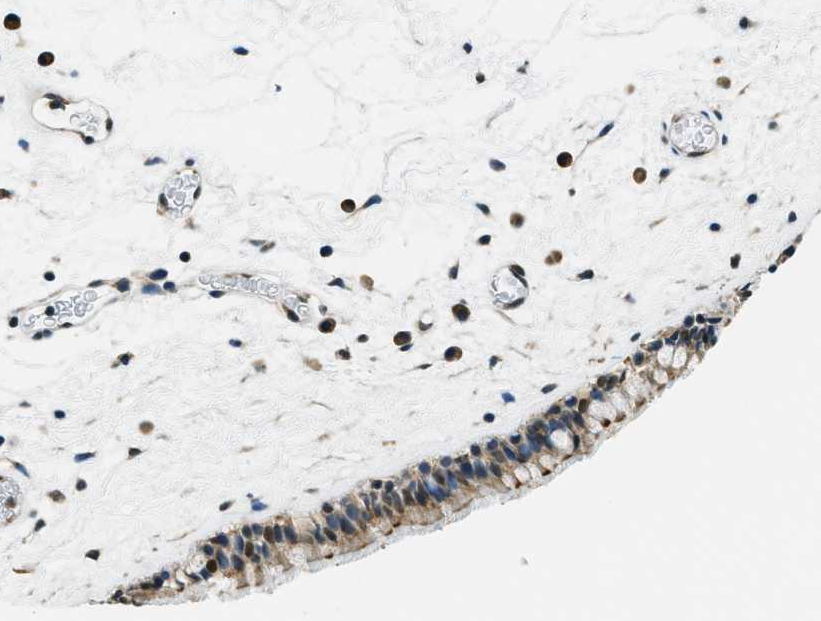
{"staining": {"intensity": "moderate", "quantity": "25%-75%", "location": "cytoplasmic/membranous,nuclear"}, "tissue": "nasopharynx", "cell_type": "Respiratory epithelial cells", "image_type": "normal", "snomed": [{"axis": "morphology", "description": "Normal tissue, NOS"}, {"axis": "morphology", "description": "Inflammation, NOS"}, {"axis": "topography", "description": "Nasopharynx"}], "caption": "High-power microscopy captured an immunohistochemistry histopathology image of benign nasopharynx, revealing moderate cytoplasmic/membranous,nuclear staining in about 25%-75% of respiratory epithelial cells.", "gene": "RAB11FIP1", "patient": {"sex": "male", "age": 48}}